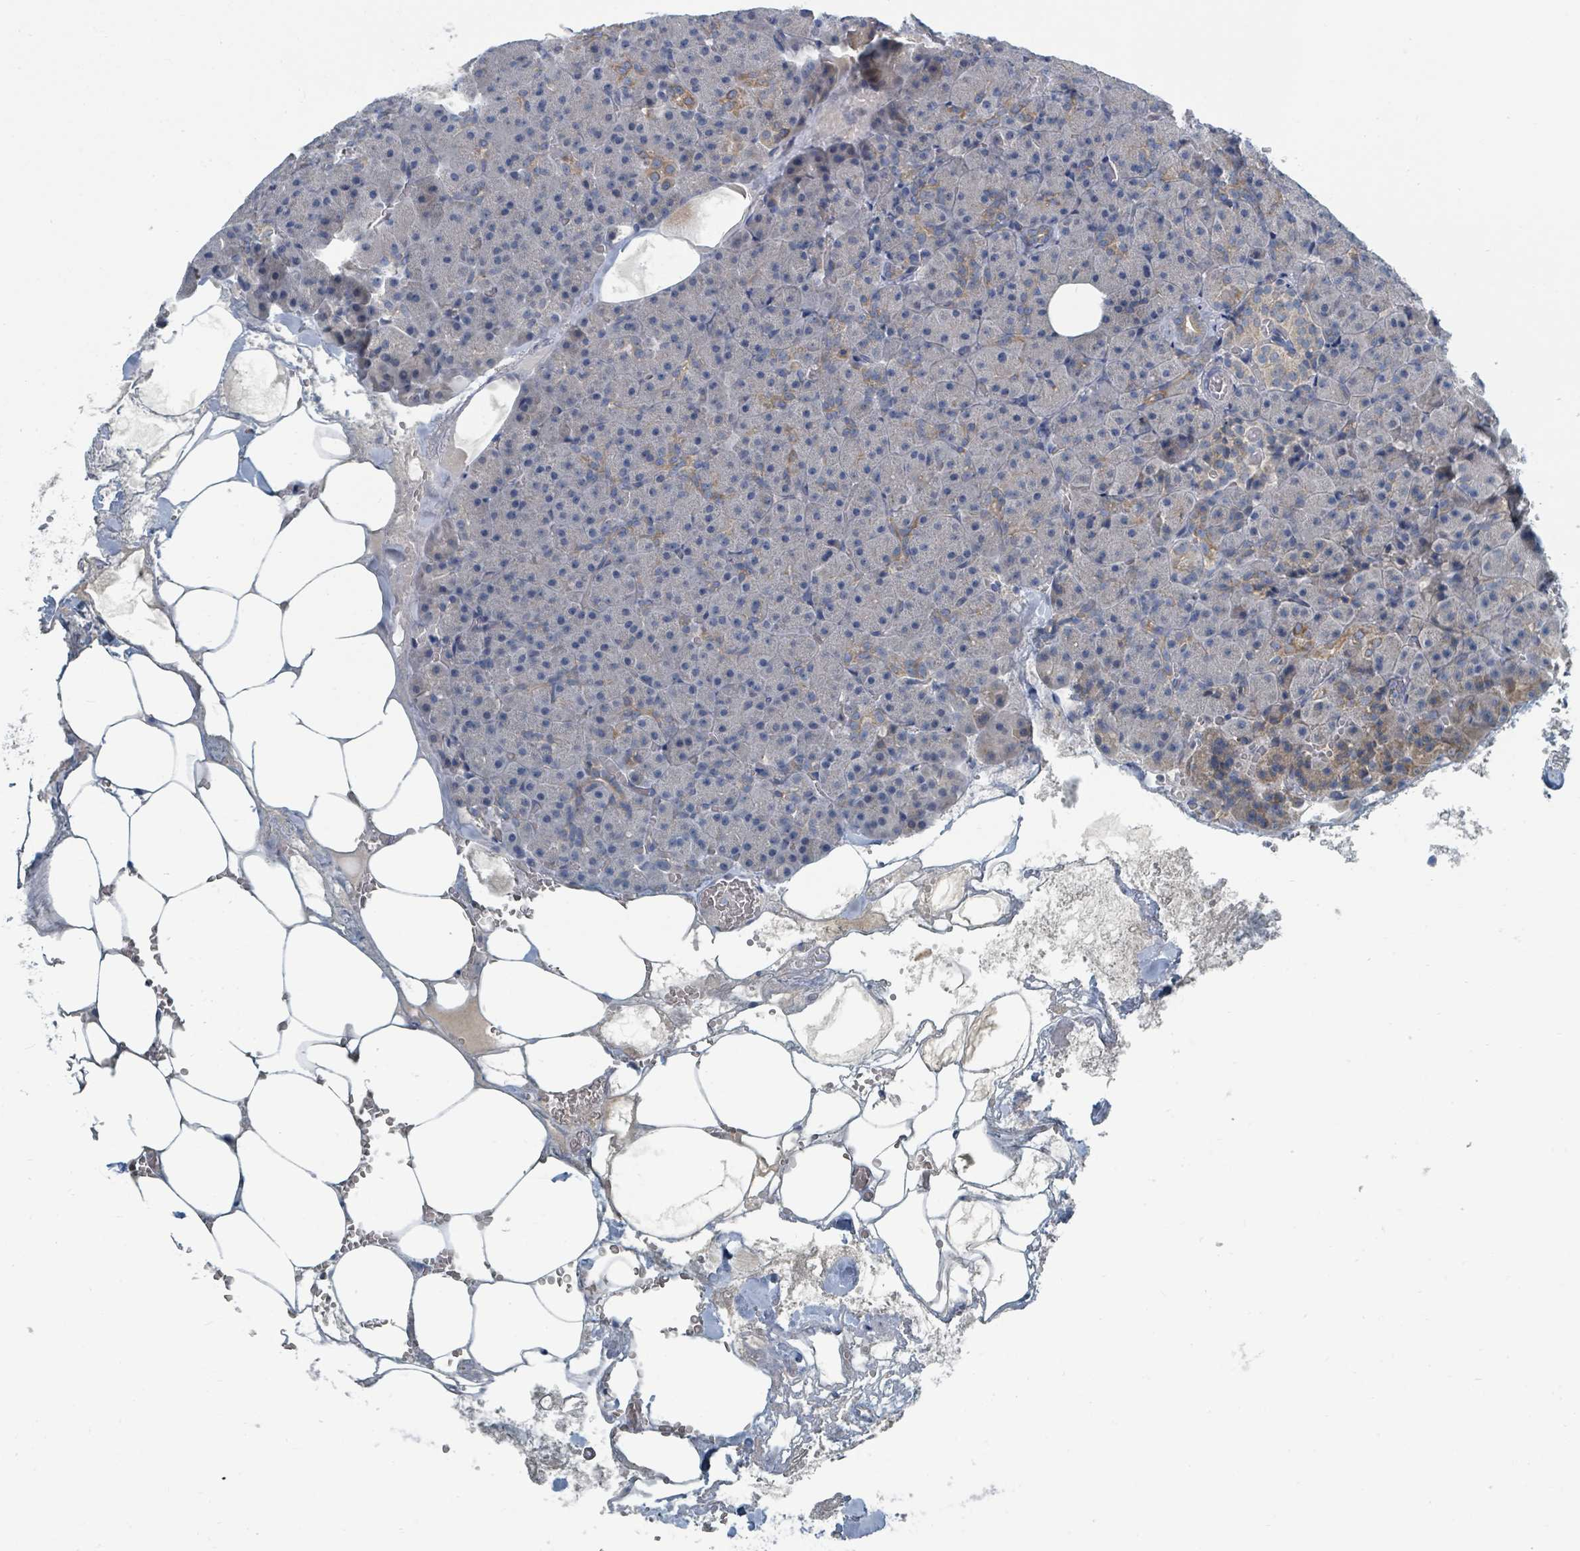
{"staining": {"intensity": "moderate", "quantity": "<25%", "location": "cytoplasmic/membranous"}, "tissue": "pancreas", "cell_type": "Exocrine glandular cells", "image_type": "normal", "snomed": [{"axis": "morphology", "description": "Normal tissue, NOS"}, {"axis": "topography", "description": "Pancreas"}], "caption": "This micrograph exhibits immunohistochemistry (IHC) staining of unremarkable human pancreas, with low moderate cytoplasmic/membranous expression in about <25% of exocrine glandular cells.", "gene": "SLC25A23", "patient": {"sex": "female", "age": 74}}